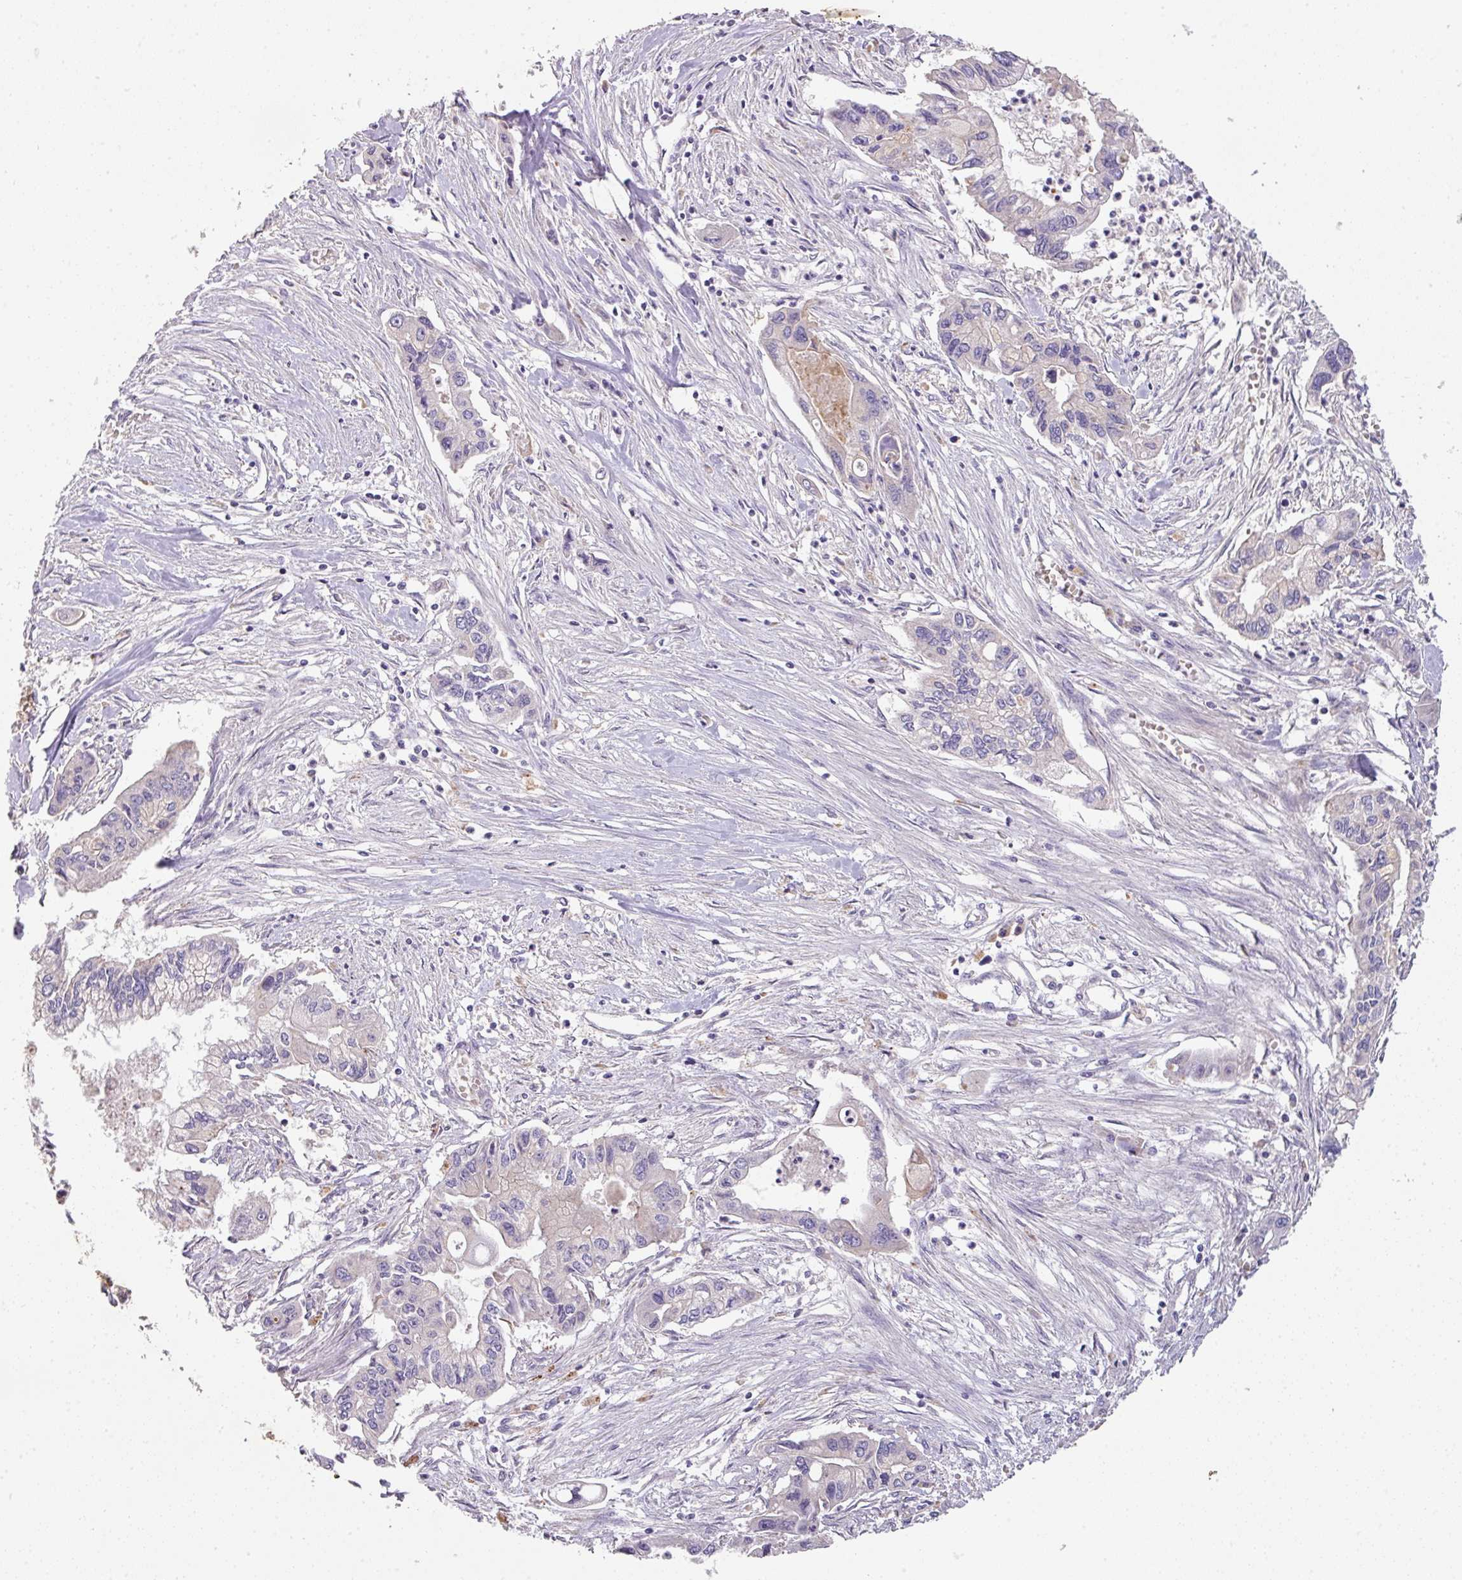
{"staining": {"intensity": "negative", "quantity": "none", "location": "none"}, "tissue": "pancreatic cancer", "cell_type": "Tumor cells", "image_type": "cancer", "snomed": [{"axis": "morphology", "description": "Adenocarcinoma, NOS"}, {"axis": "topography", "description": "Pancreas"}], "caption": "This histopathology image is of pancreatic cancer stained with IHC to label a protein in brown with the nuclei are counter-stained blue. There is no expression in tumor cells.", "gene": "ZNF266", "patient": {"sex": "male", "age": 62}}